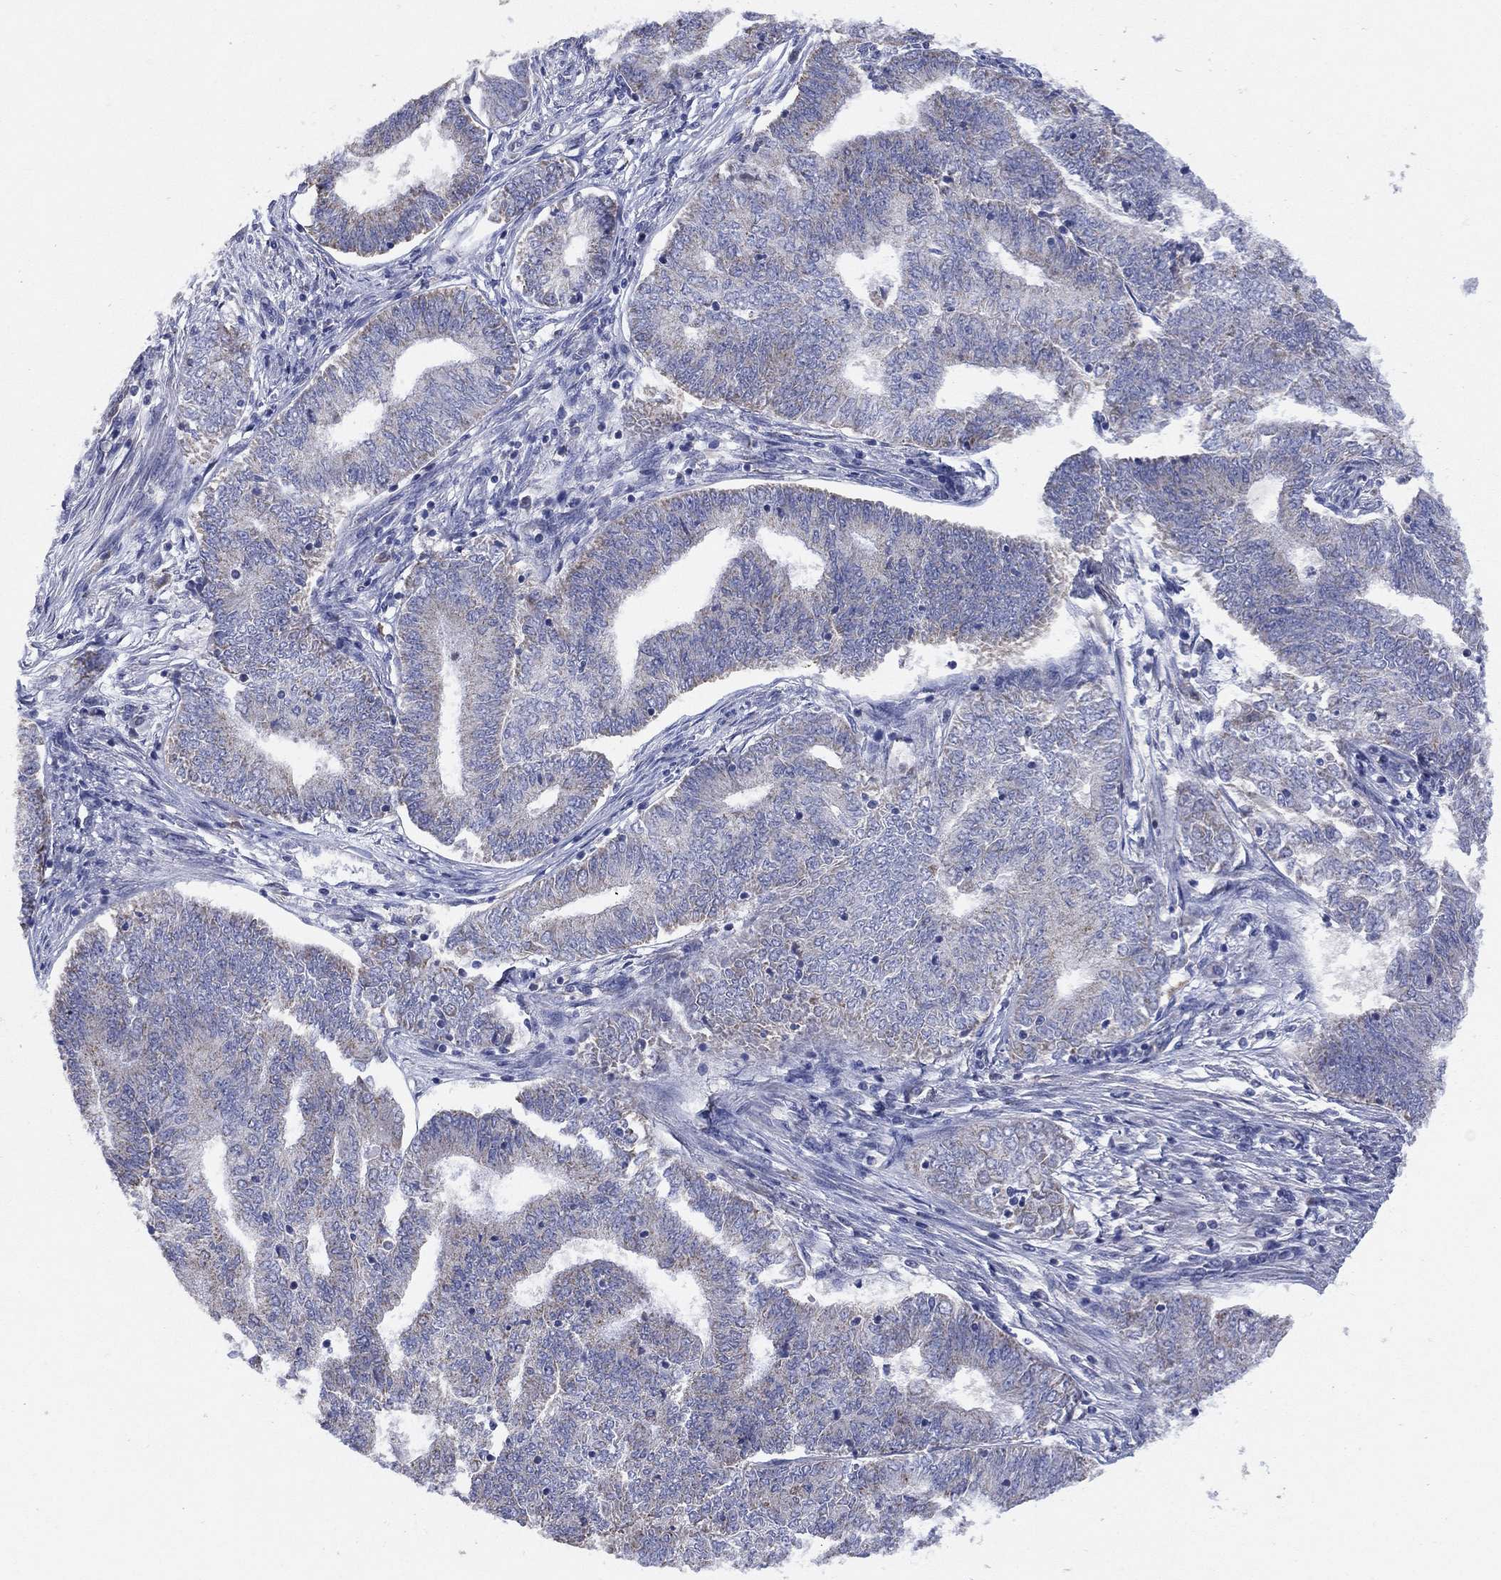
{"staining": {"intensity": "weak", "quantity": "<25%", "location": "cytoplasmic/membranous"}, "tissue": "endometrial cancer", "cell_type": "Tumor cells", "image_type": "cancer", "snomed": [{"axis": "morphology", "description": "Adenocarcinoma, NOS"}, {"axis": "topography", "description": "Endometrium"}], "caption": "This is a micrograph of IHC staining of endometrial adenocarcinoma, which shows no positivity in tumor cells.", "gene": "CLVS1", "patient": {"sex": "female", "age": 62}}